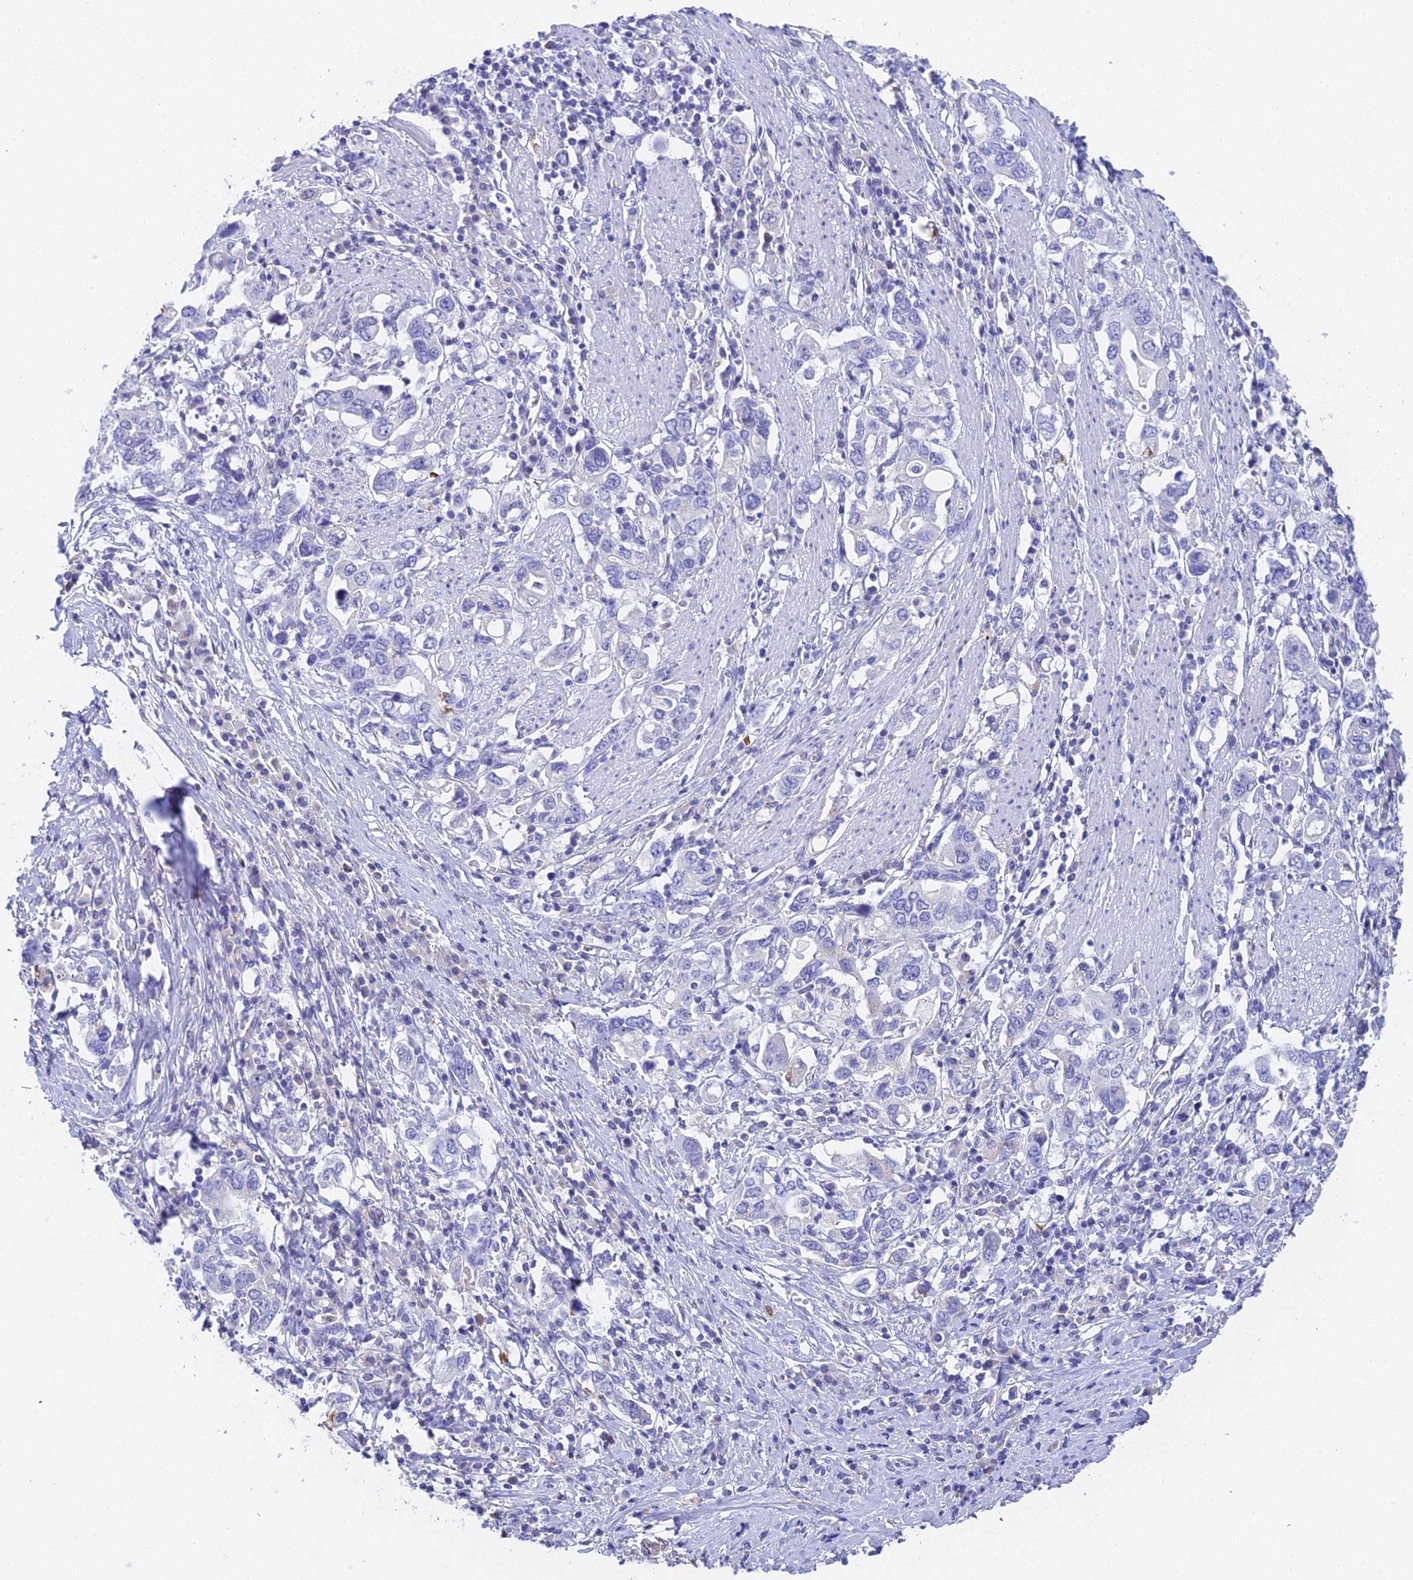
{"staining": {"intensity": "negative", "quantity": "none", "location": "none"}, "tissue": "stomach cancer", "cell_type": "Tumor cells", "image_type": "cancer", "snomed": [{"axis": "morphology", "description": "Adenocarcinoma, NOS"}, {"axis": "topography", "description": "Stomach, upper"}, {"axis": "topography", "description": "Stomach"}], "caption": "Photomicrograph shows no significant protein positivity in tumor cells of stomach cancer. Nuclei are stained in blue.", "gene": "ADAMTS13", "patient": {"sex": "male", "age": 62}}